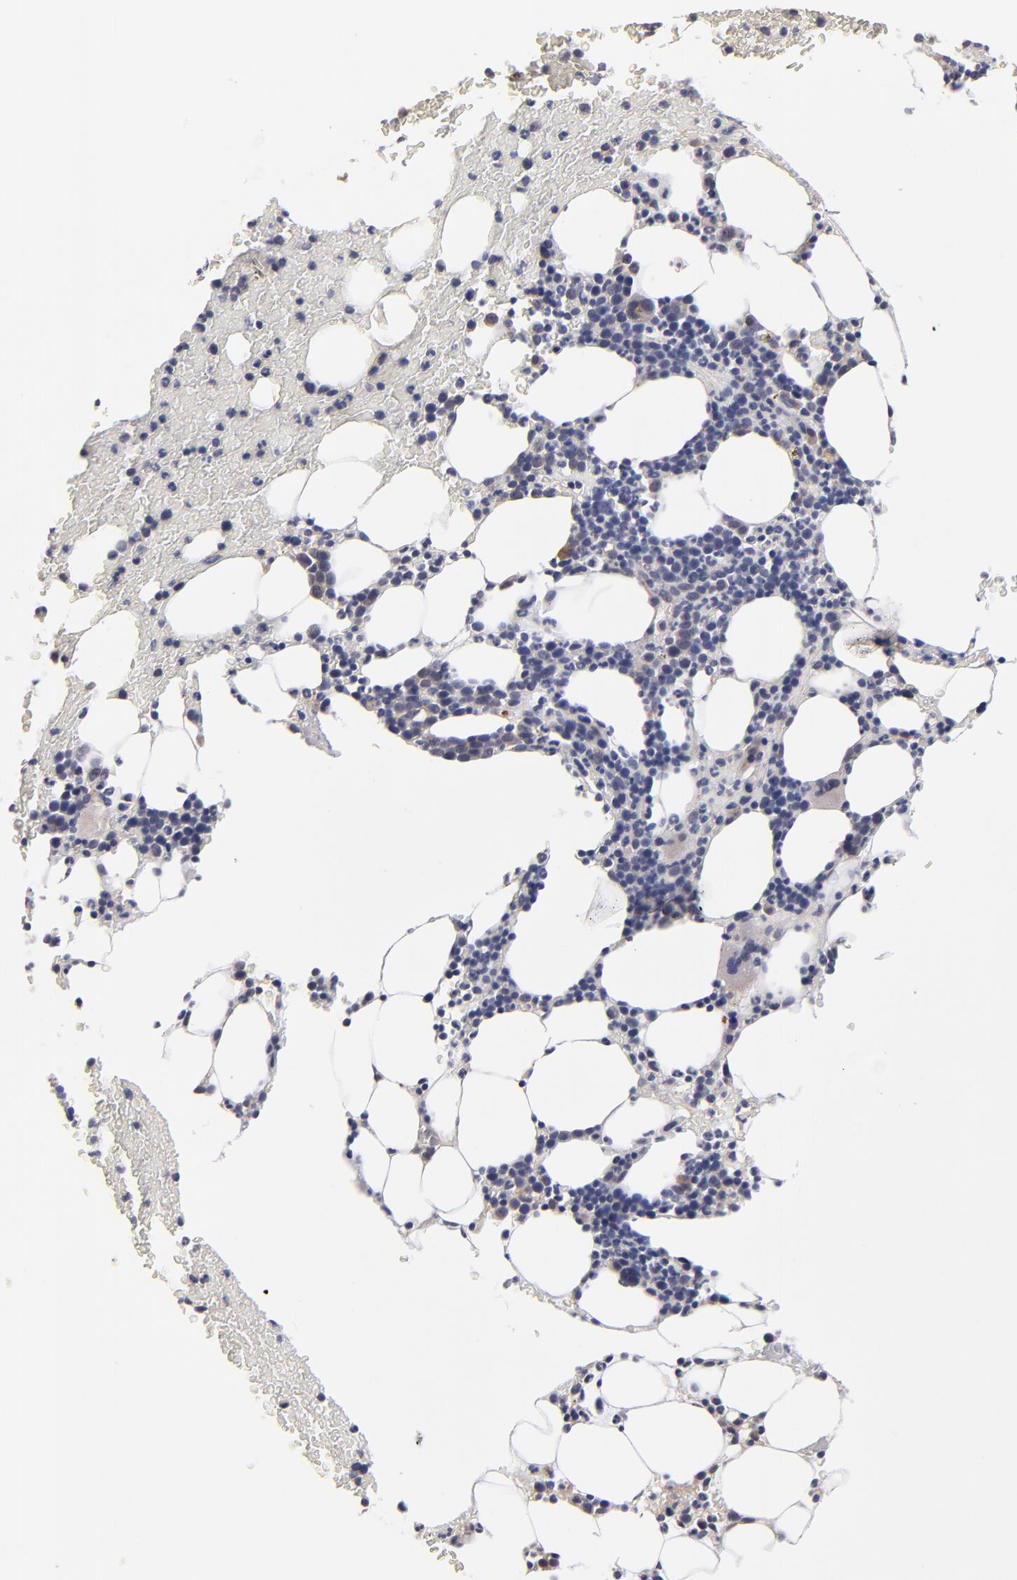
{"staining": {"intensity": "moderate", "quantity": "<25%", "location": "cytoplasmic/membranous,nuclear"}, "tissue": "bone marrow", "cell_type": "Hematopoietic cells", "image_type": "normal", "snomed": [{"axis": "morphology", "description": "Normal tissue, NOS"}, {"axis": "topography", "description": "Bone marrow"}], "caption": "DAB (3,3'-diaminobenzidine) immunohistochemical staining of unremarkable human bone marrow reveals moderate cytoplasmic/membranous,nuclear protein expression in about <25% of hematopoietic cells. The staining was performed using DAB (3,3'-diaminobenzidine), with brown indicating positive protein expression. Nuclei are stained blue with hematoxylin.", "gene": "EXD2", "patient": {"sex": "female", "age": 84}}